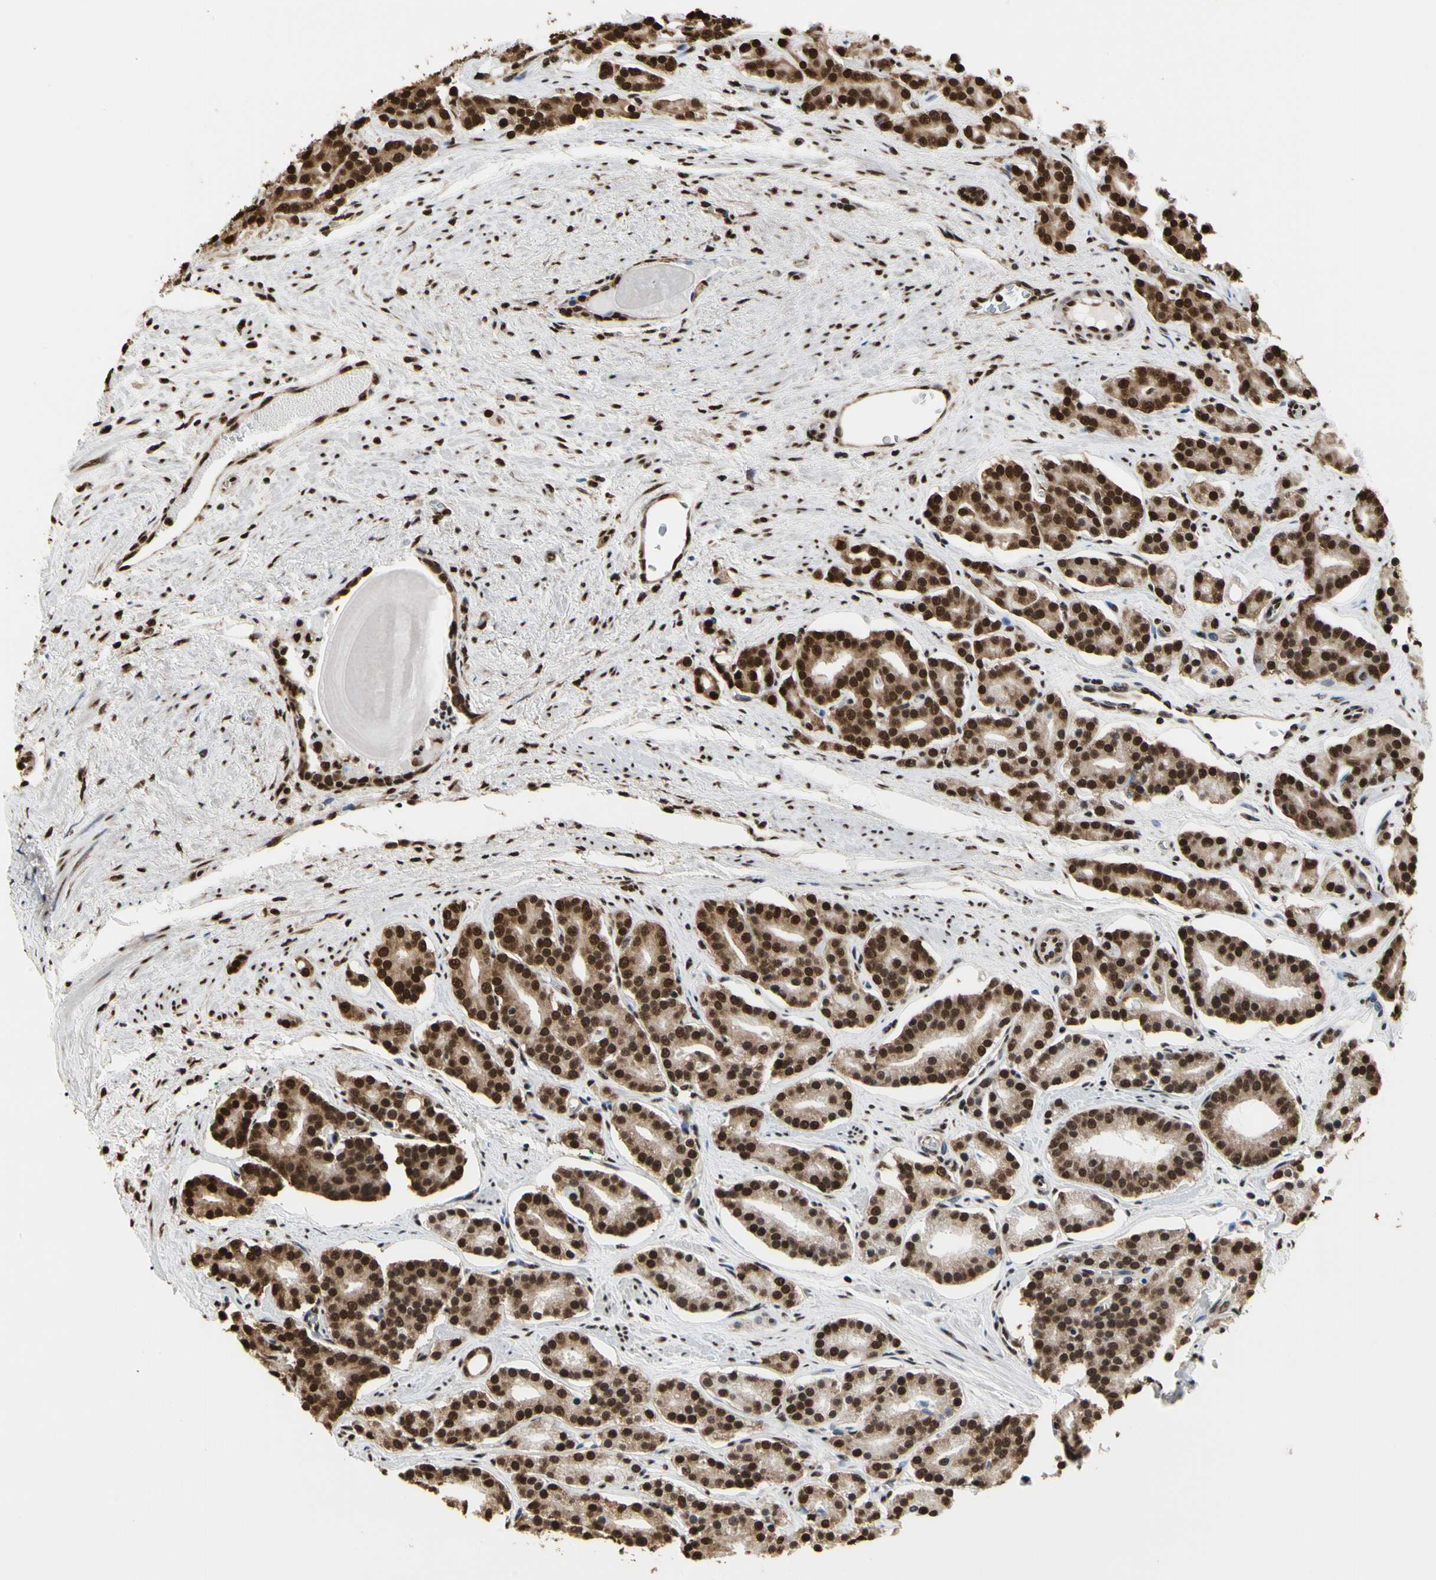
{"staining": {"intensity": "strong", "quantity": ">75%", "location": "cytoplasmic/membranous,nuclear"}, "tissue": "prostate cancer", "cell_type": "Tumor cells", "image_type": "cancer", "snomed": [{"axis": "morphology", "description": "Adenocarcinoma, Low grade"}, {"axis": "topography", "description": "Prostate"}], "caption": "Human low-grade adenocarcinoma (prostate) stained with a protein marker displays strong staining in tumor cells.", "gene": "HNRNPK", "patient": {"sex": "male", "age": 63}}